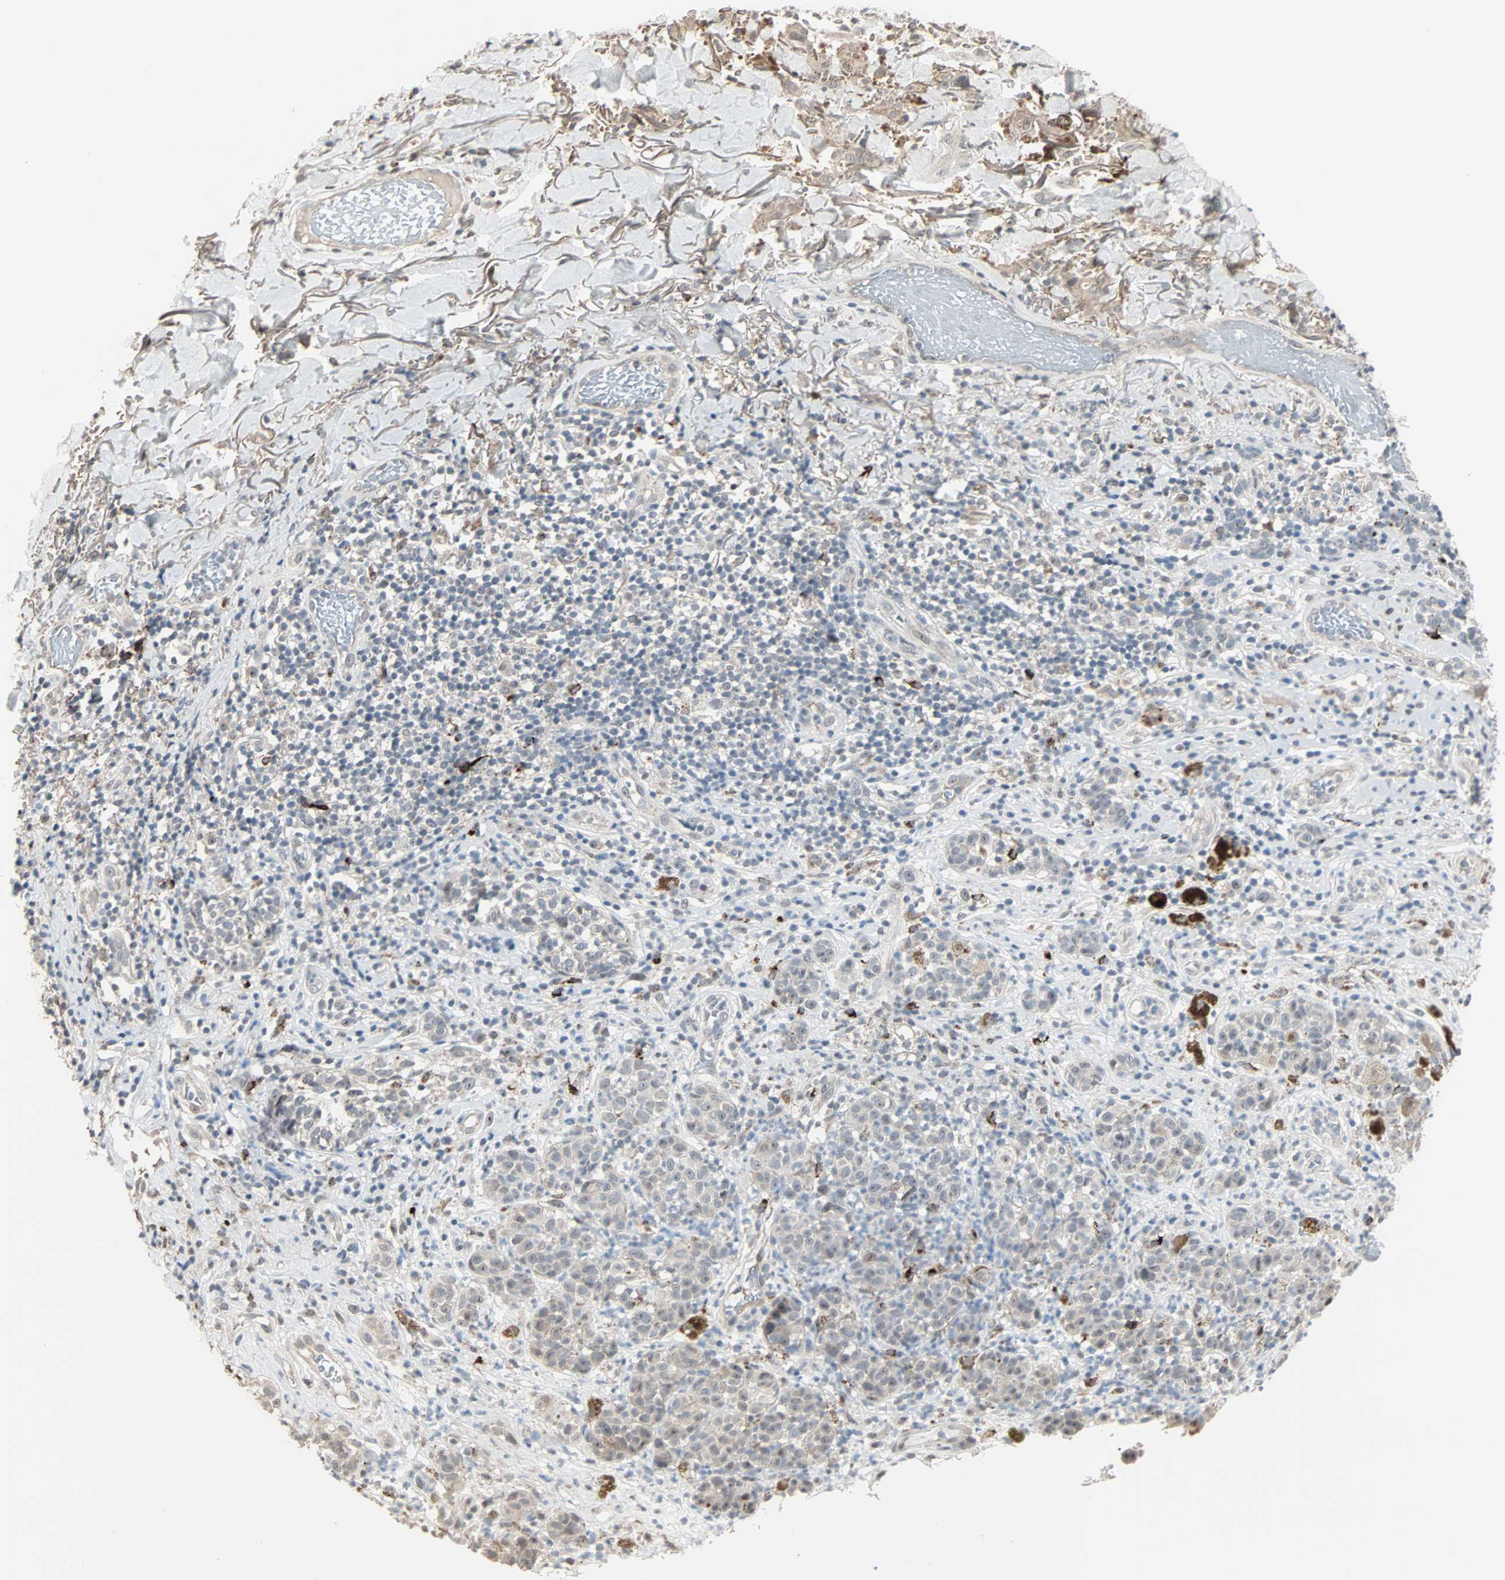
{"staining": {"intensity": "weak", "quantity": "25%-75%", "location": "cytoplasmic/membranous,nuclear"}, "tissue": "melanoma", "cell_type": "Tumor cells", "image_type": "cancer", "snomed": [{"axis": "morphology", "description": "Malignant melanoma, NOS"}, {"axis": "topography", "description": "Skin"}], "caption": "Weak cytoplasmic/membranous and nuclear protein staining is present in about 25%-75% of tumor cells in malignant melanoma.", "gene": "KDM4A", "patient": {"sex": "male", "age": 64}}